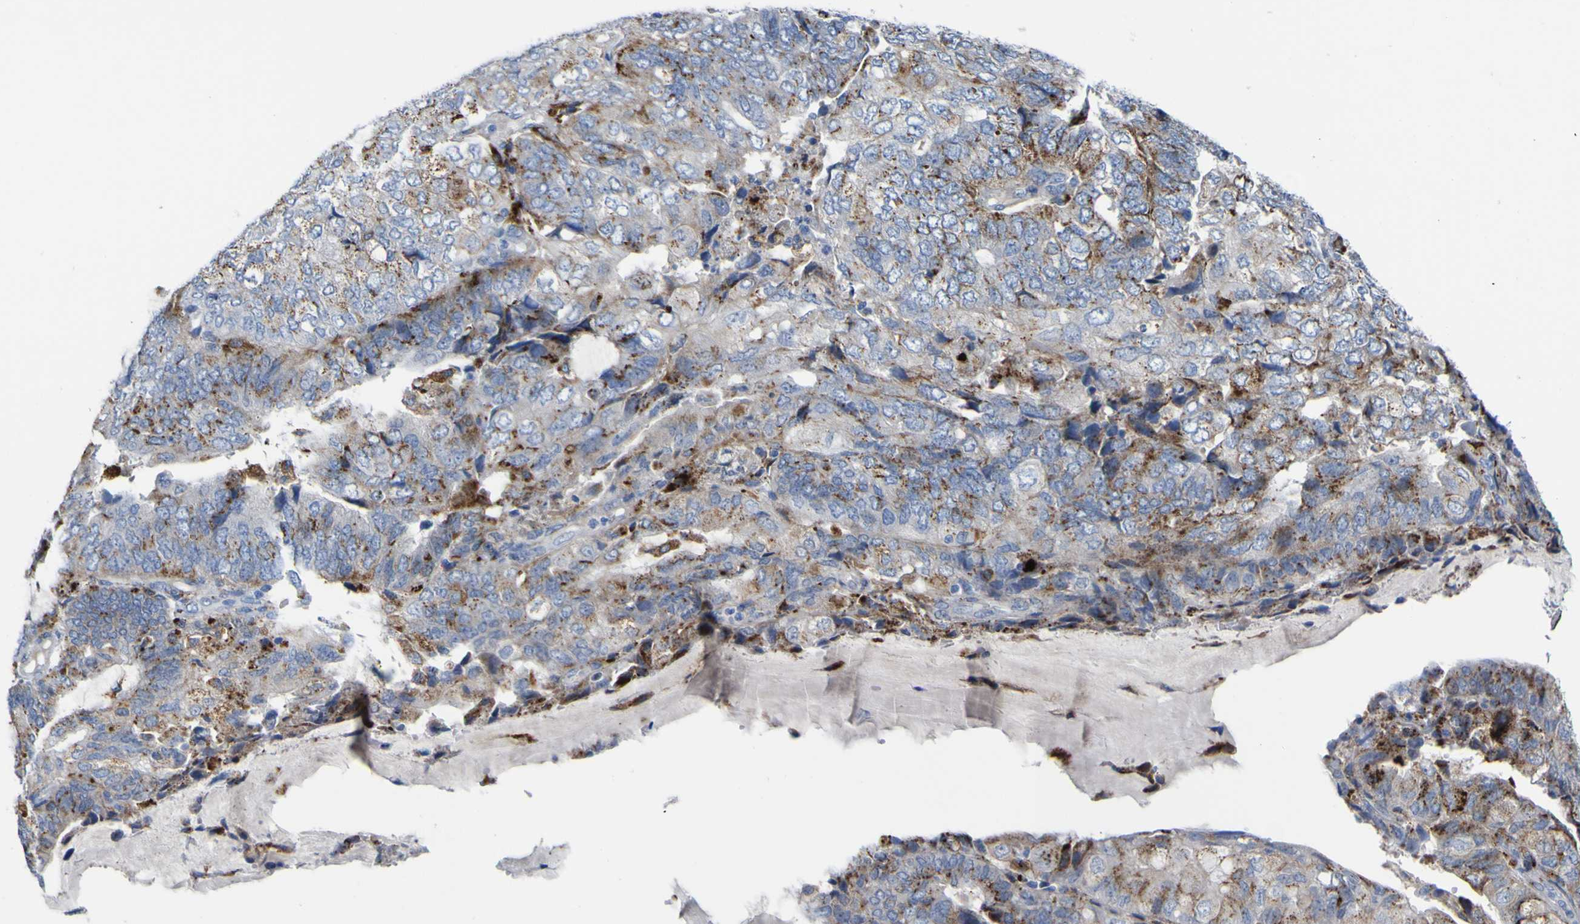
{"staining": {"intensity": "moderate", "quantity": "25%-75%", "location": "cytoplasmic/membranous"}, "tissue": "endometrial cancer", "cell_type": "Tumor cells", "image_type": "cancer", "snomed": [{"axis": "morphology", "description": "Adenocarcinoma, NOS"}, {"axis": "topography", "description": "Endometrium"}], "caption": "This histopathology image shows immunohistochemistry (IHC) staining of human endometrial adenocarcinoma, with medium moderate cytoplasmic/membranous staining in about 25%-75% of tumor cells.", "gene": "PTPRF", "patient": {"sex": "female", "age": 81}}